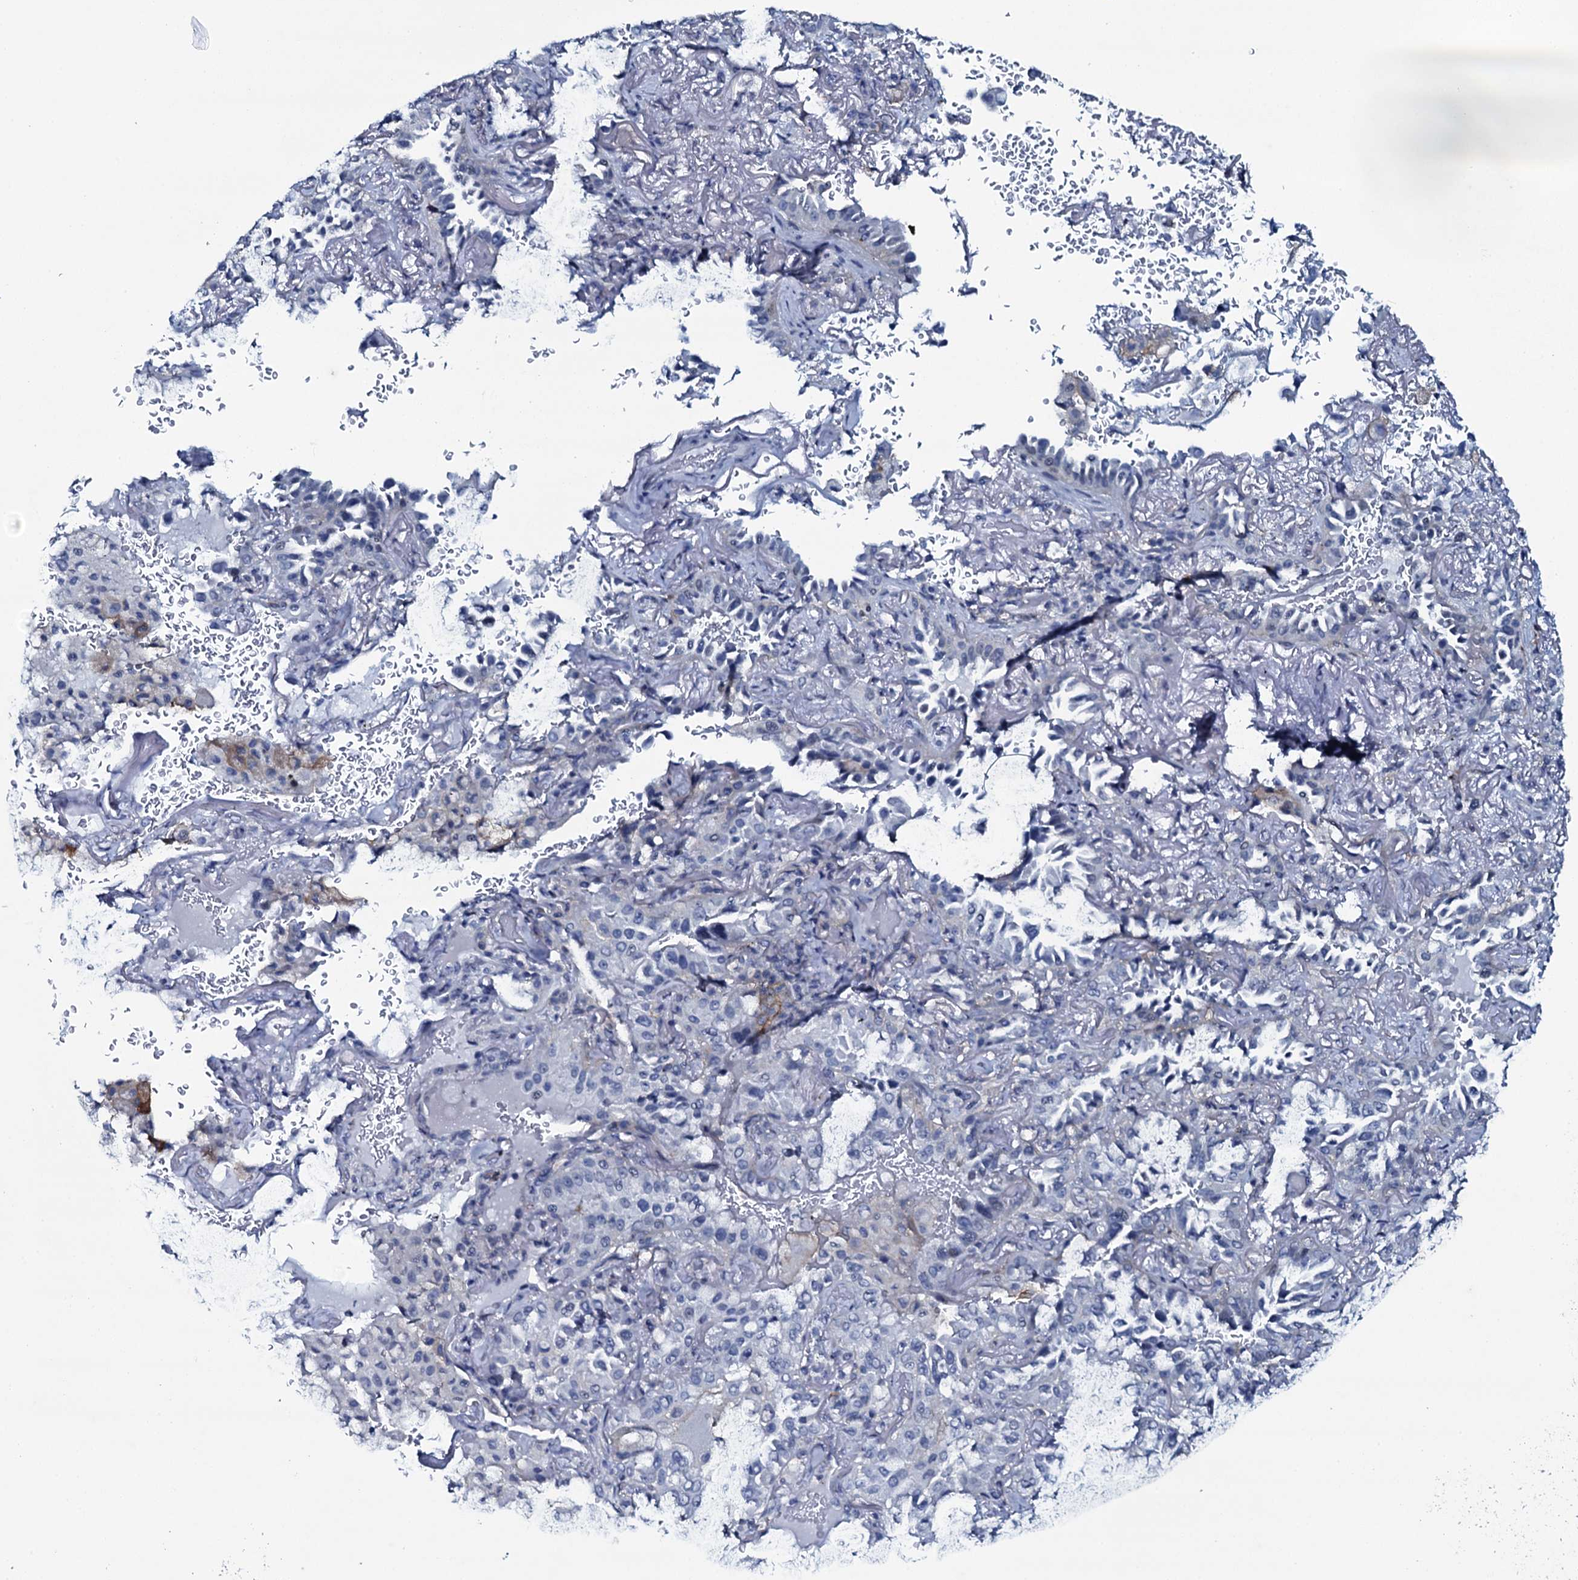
{"staining": {"intensity": "negative", "quantity": "none", "location": "none"}, "tissue": "lung cancer", "cell_type": "Tumor cells", "image_type": "cancer", "snomed": [{"axis": "morphology", "description": "Adenocarcinoma, NOS"}, {"axis": "topography", "description": "Lung"}], "caption": "A micrograph of human adenocarcinoma (lung) is negative for staining in tumor cells.", "gene": "SLC4A7", "patient": {"sex": "female", "age": 69}}